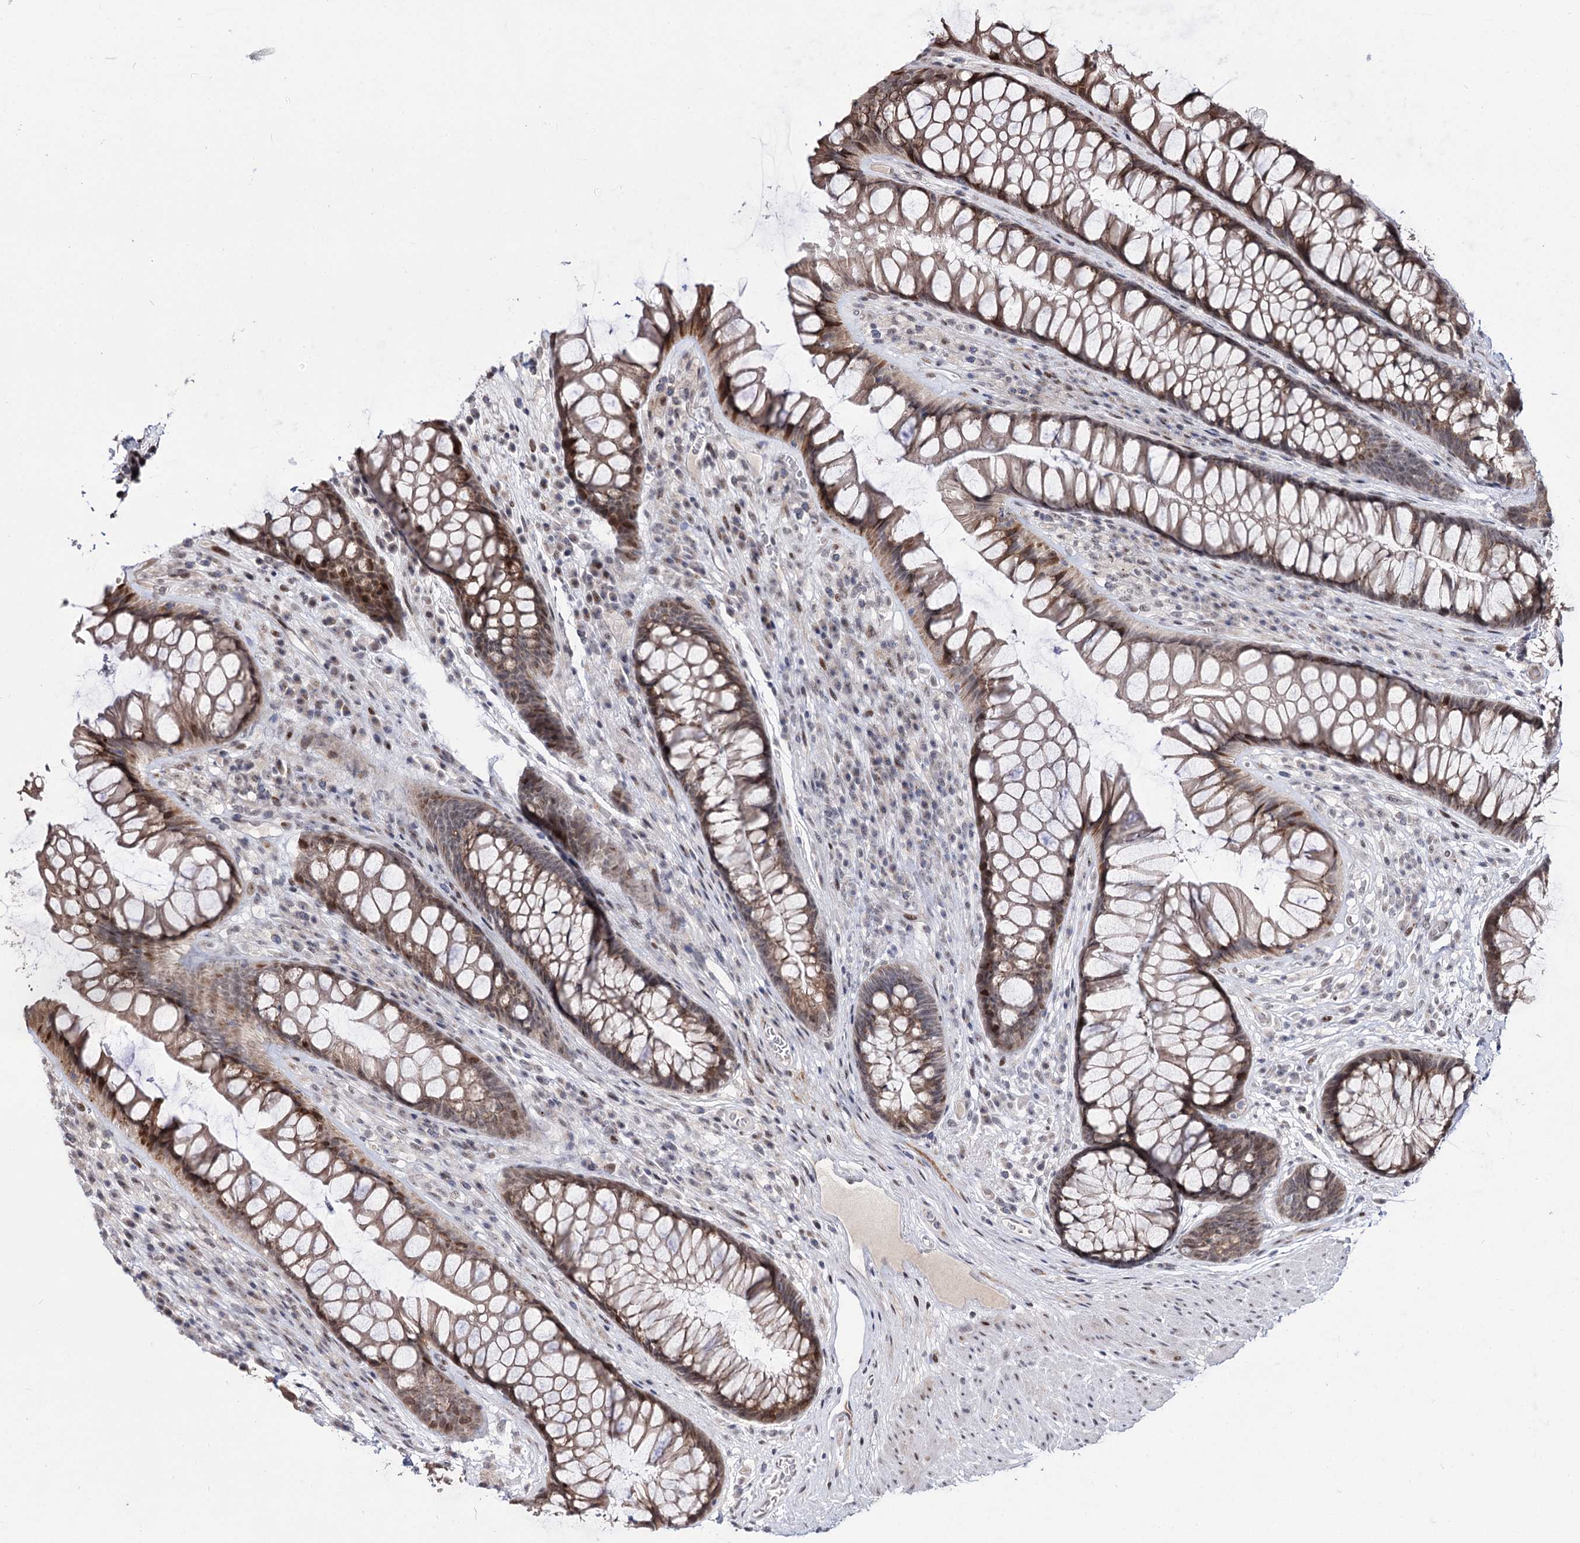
{"staining": {"intensity": "moderate", "quantity": ">75%", "location": "cytoplasmic/membranous,nuclear"}, "tissue": "rectum", "cell_type": "Glandular cells", "image_type": "normal", "snomed": [{"axis": "morphology", "description": "Normal tissue, NOS"}, {"axis": "topography", "description": "Rectum"}], "caption": "This image reveals benign rectum stained with immunohistochemistry to label a protein in brown. The cytoplasmic/membranous,nuclear of glandular cells show moderate positivity for the protein. Nuclei are counter-stained blue.", "gene": "STOX1", "patient": {"sex": "male", "age": 74}}